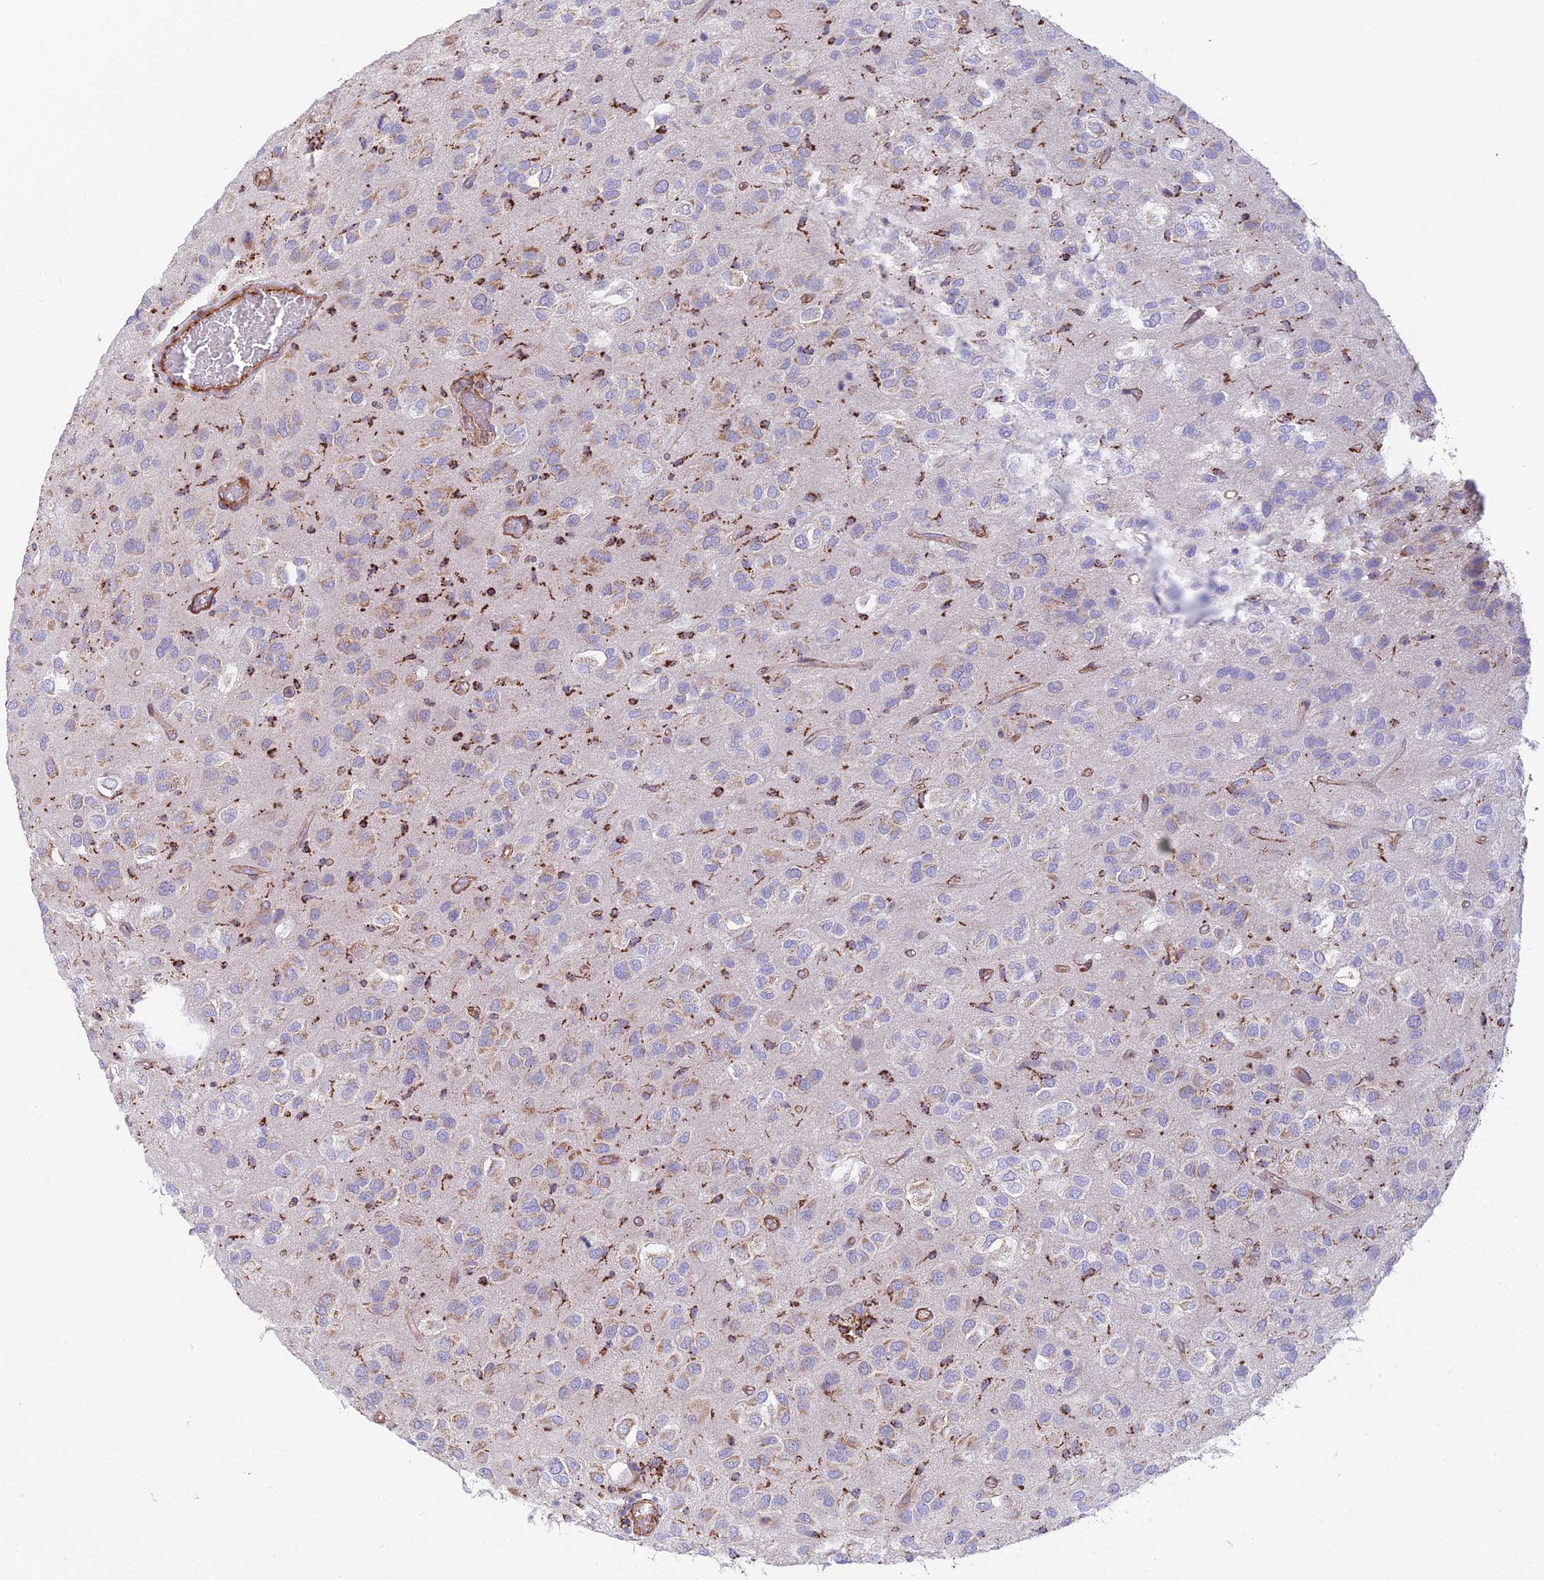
{"staining": {"intensity": "weak", "quantity": "25%-75%", "location": "cytoplasmic/membranous"}, "tissue": "glioma", "cell_type": "Tumor cells", "image_type": "cancer", "snomed": [{"axis": "morphology", "description": "Glioma, malignant, Low grade"}, {"axis": "topography", "description": "Brain"}], "caption": "The micrograph shows immunohistochemical staining of low-grade glioma (malignant). There is weak cytoplasmic/membranous positivity is identified in approximately 25%-75% of tumor cells.", "gene": "TIGD6", "patient": {"sex": "male", "age": 66}}